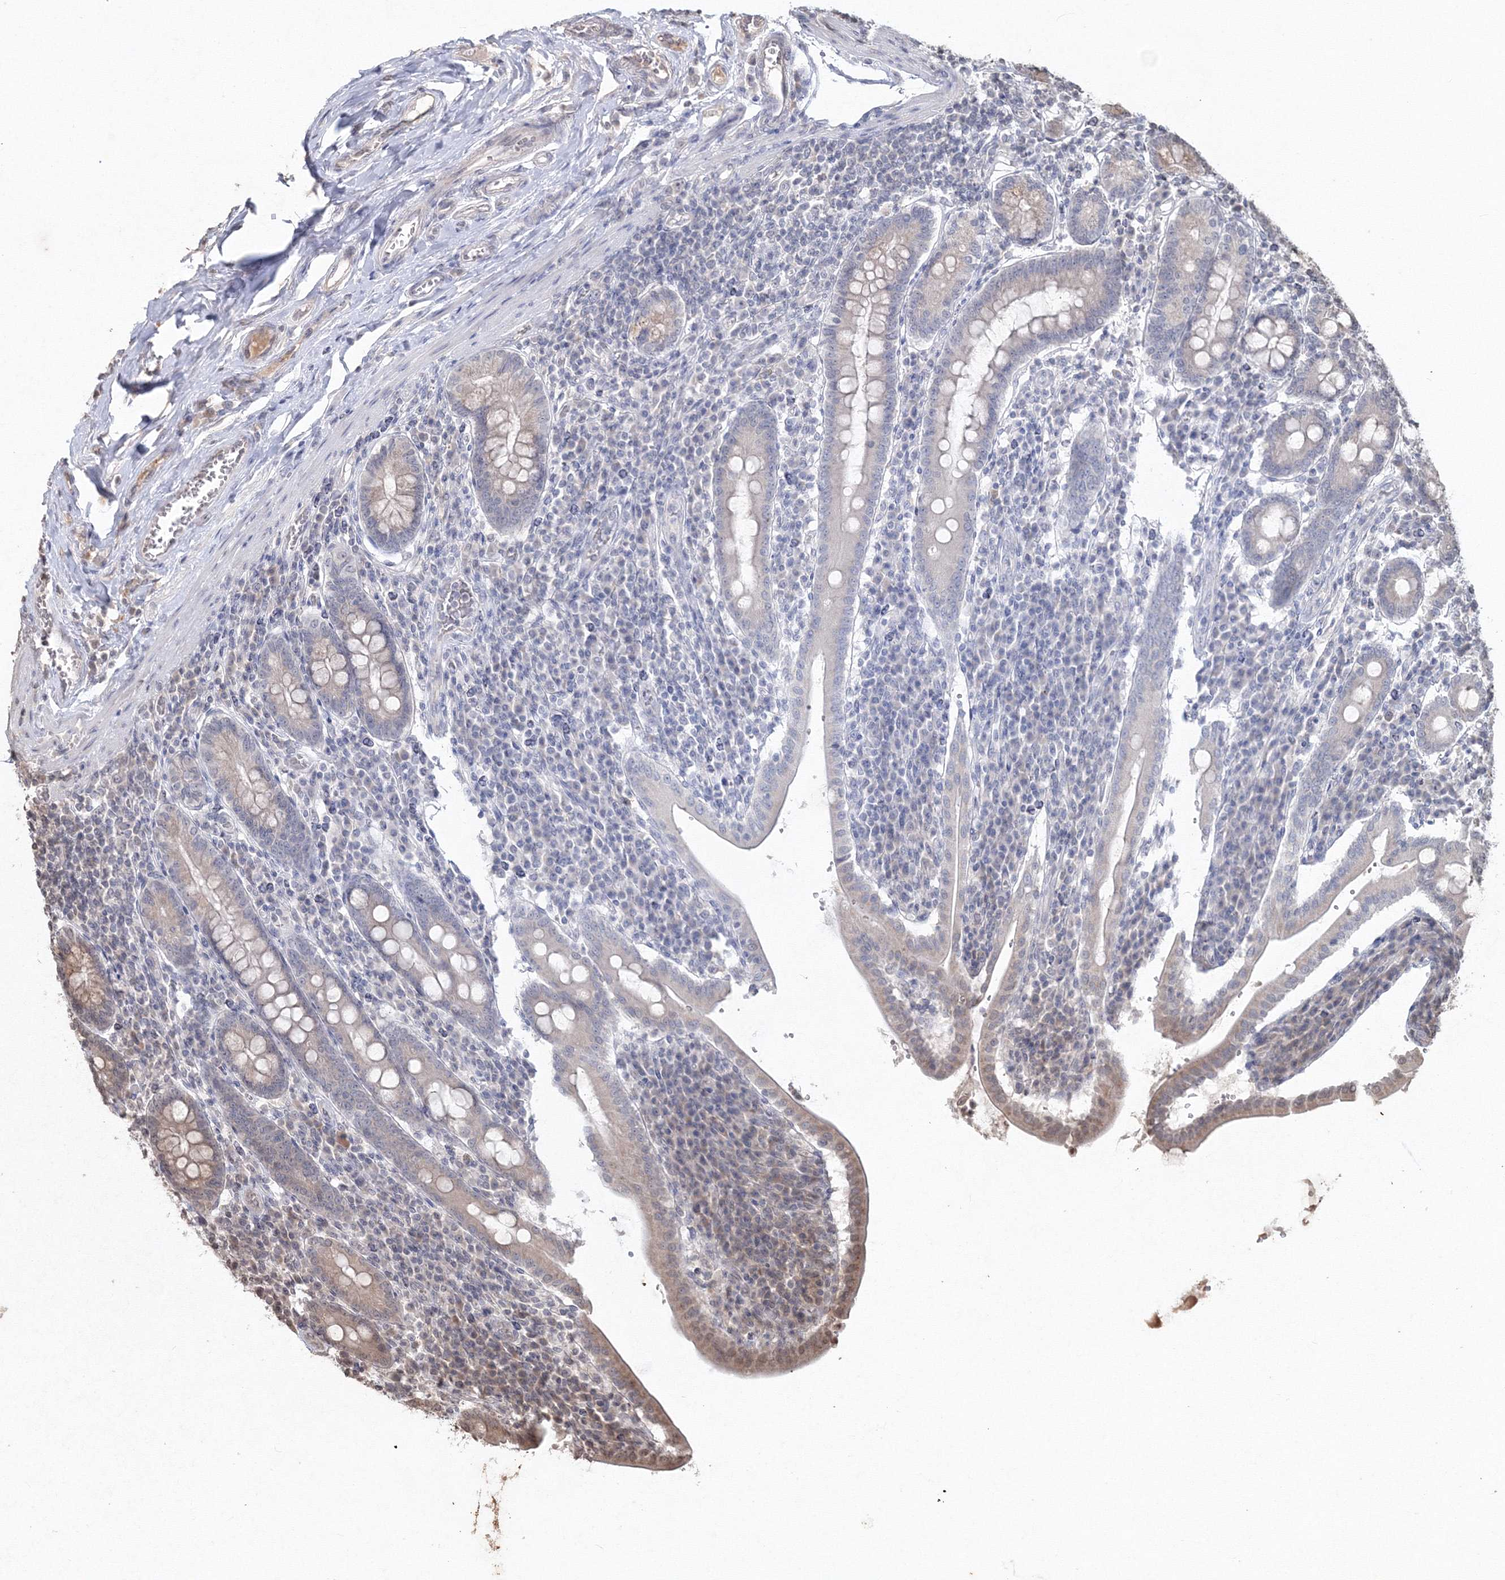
{"staining": {"intensity": "moderate", "quantity": "25%-75%", "location": "cytoplasmic/membranous"}, "tissue": "duodenum", "cell_type": "Glandular cells", "image_type": "normal", "snomed": [{"axis": "morphology", "description": "Normal tissue, NOS"}, {"axis": "morphology", "description": "Adenocarcinoma, NOS"}, {"axis": "topography", "description": "Pancreas"}, {"axis": "topography", "description": "Duodenum"}], "caption": "Normal duodenum was stained to show a protein in brown. There is medium levels of moderate cytoplasmic/membranous expression in about 25%-75% of glandular cells. (DAB (3,3'-diaminobenzidine) IHC, brown staining for protein, blue staining for nuclei).", "gene": "PEX13", "patient": {"sex": "male", "age": 50}}